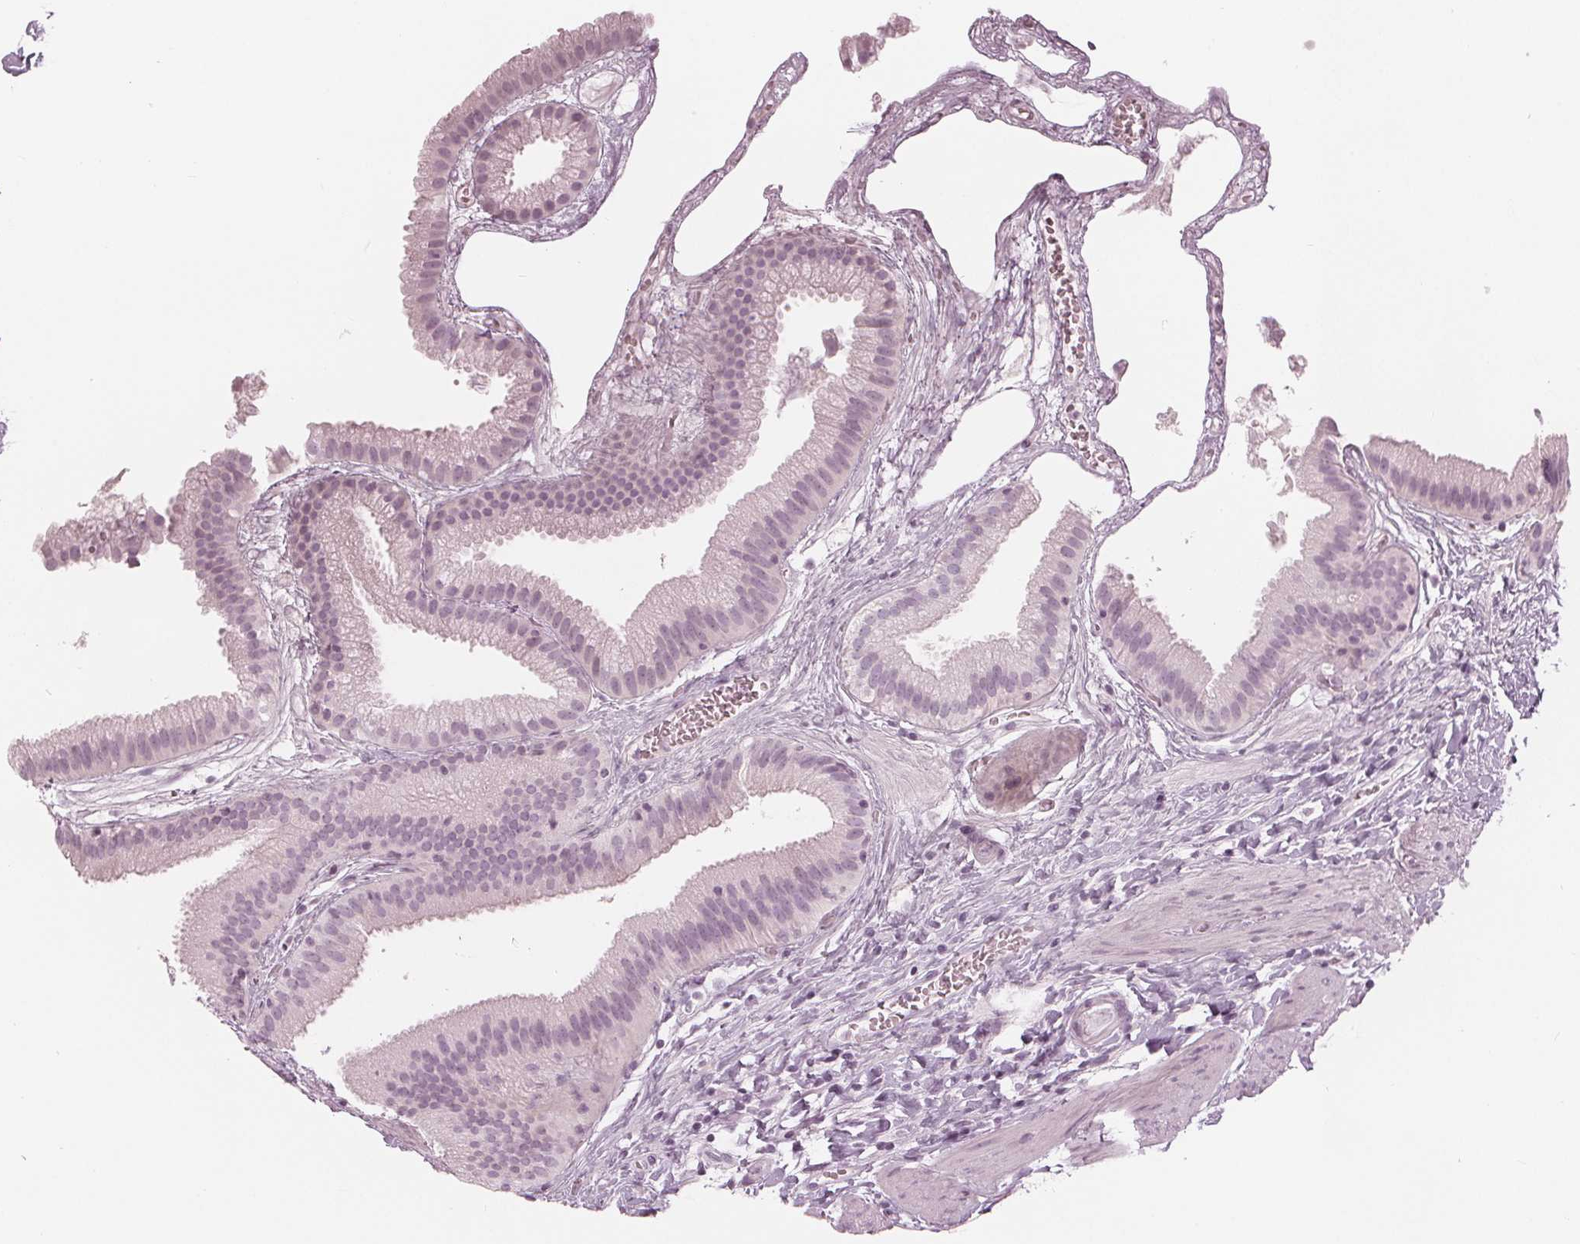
{"staining": {"intensity": "negative", "quantity": "none", "location": "none"}, "tissue": "gallbladder", "cell_type": "Glandular cells", "image_type": "normal", "snomed": [{"axis": "morphology", "description": "Normal tissue, NOS"}, {"axis": "topography", "description": "Gallbladder"}], "caption": "Immunohistochemical staining of benign gallbladder exhibits no significant expression in glandular cells. (DAB (3,3'-diaminobenzidine) immunohistochemistry with hematoxylin counter stain).", "gene": "PAEP", "patient": {"sex": "female", "age": 63}}